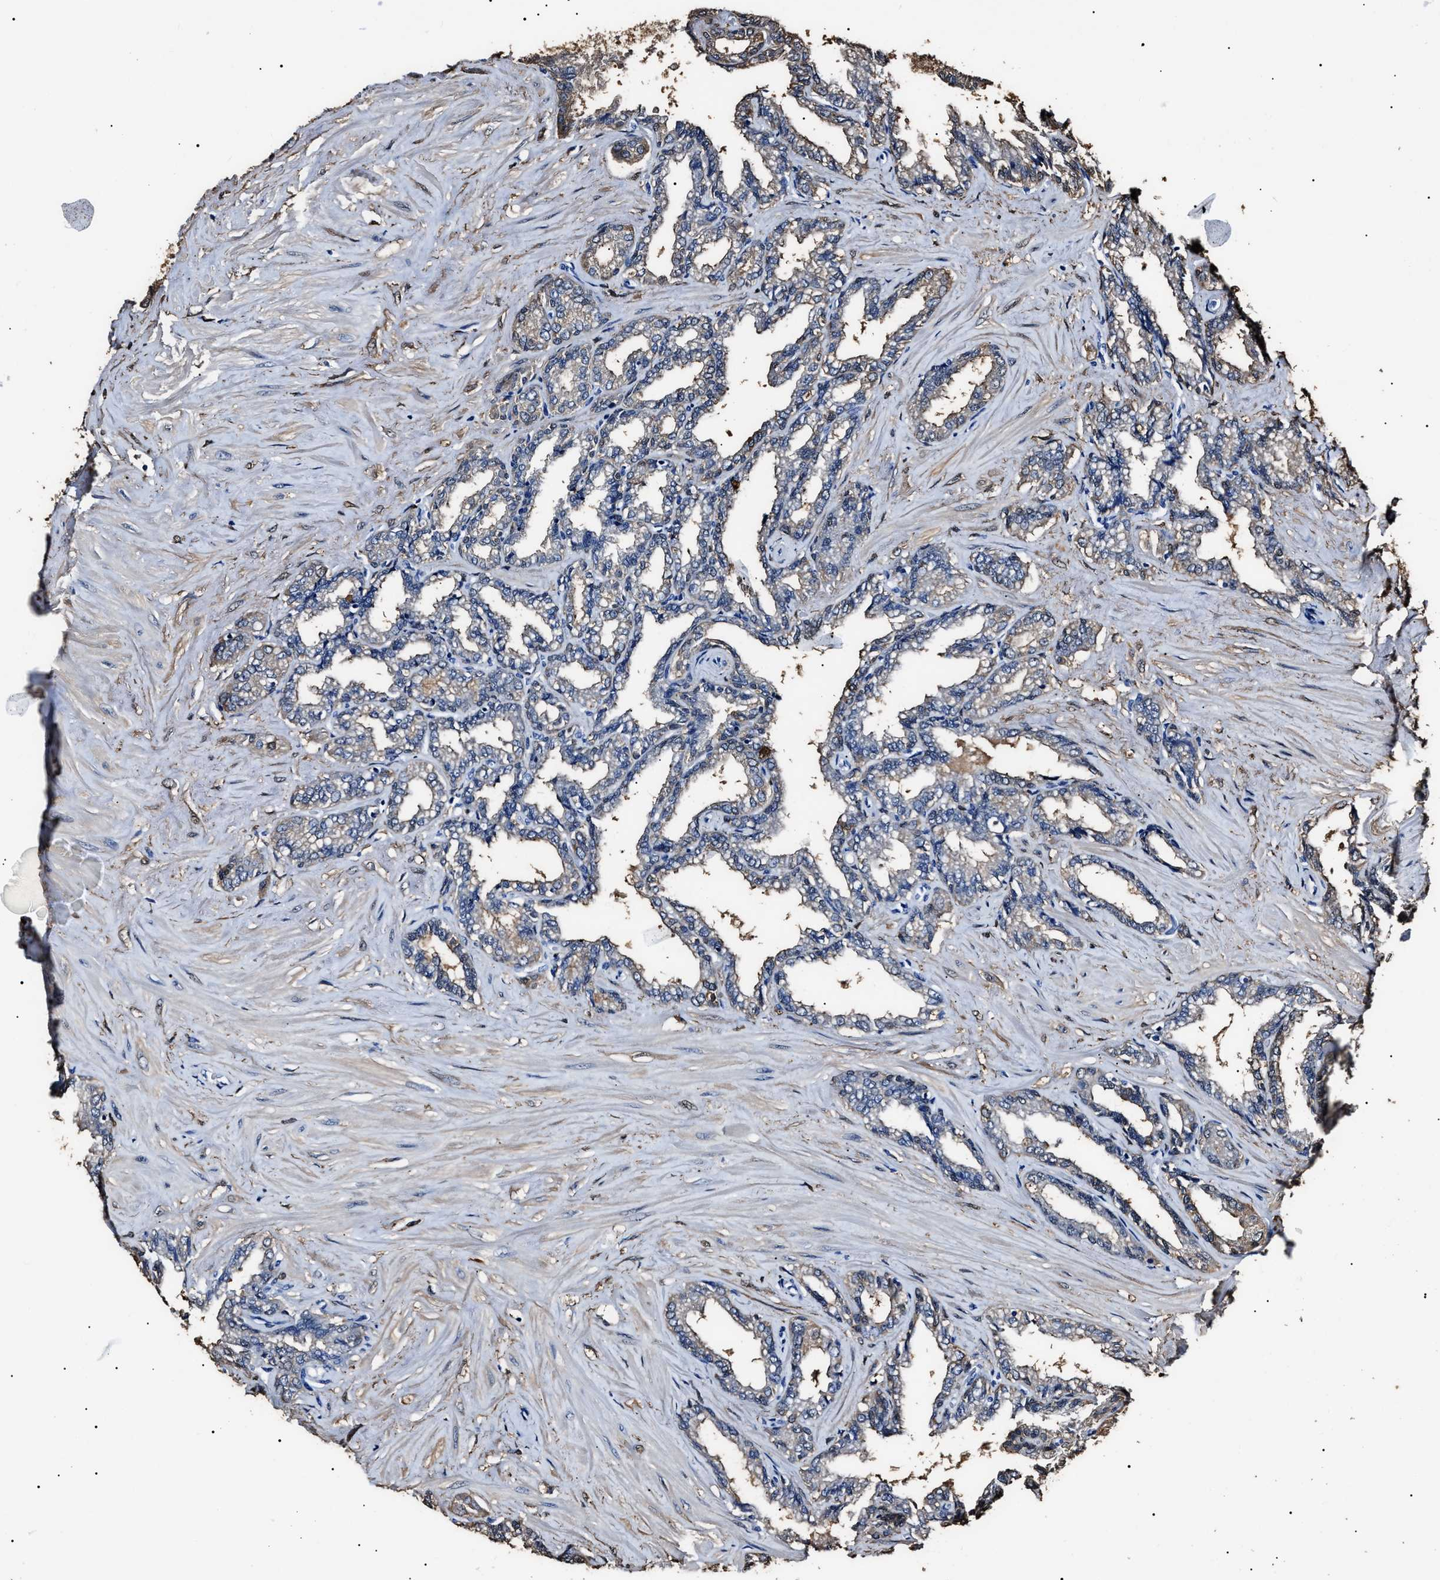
{"staining": {"intensity": "moderate", "quantity": "<25%", "location": "cytoplasmic/membranous"}, "tissue": "seminal vesicle", "cell_type": "Glandular cells", "image_type": "normal", "snomed": [{"axis": "morphology", "description": "Normal tissue, NOS"}, {"axis": "topography", "description": "Seminal veicle"}], "caption": "Immunohistochemistry (IHC) photomicrograph of normal seminal vesicle stained for a protein (brown), which exhibits low levels of moderate cytoplasmic/membranous expression in approximately <25% of glandular cells.", "gene": "ALDH1A1", "patient": {"sex": "male", "age": 46}}